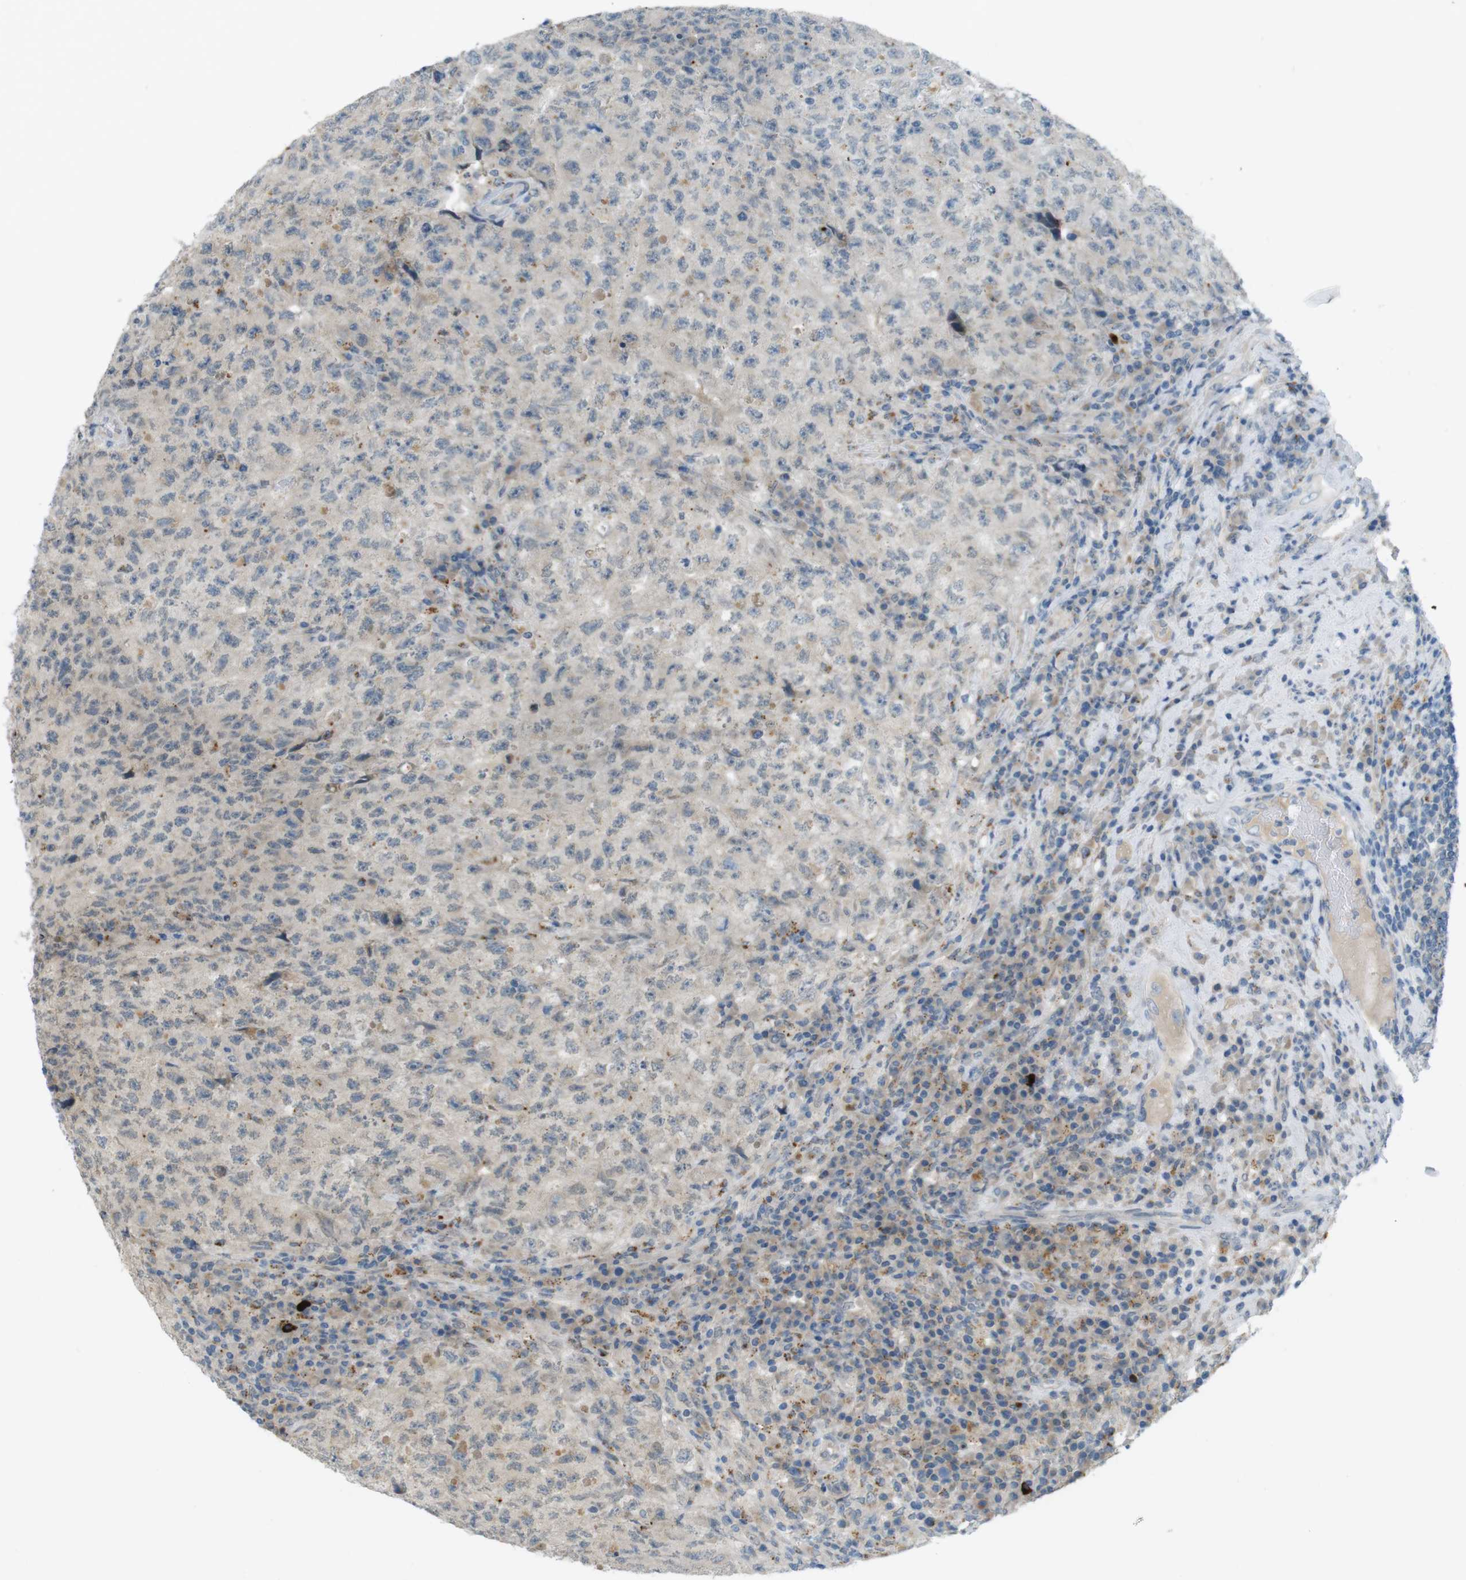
{"staining": {"intensity": "weak", "quantity": "25%-75%", "location": "cytoplasmic/membranous"}, "tissue": "testis cancer", "cell_type": "Tumor cells", "image_type": "cancer", "snomed": [{"axis": "morphology", "description": "Necrosis, NOS"}, {"axis": "morphology", "description": "Carcinoma, Embryonal, NOS"}, {"axis": "topography", "description": "Testis"}], "caption": "Weak cytoplasmic/membranous expression is appreciated in approximately 25%-75% of tumor cells in testis cancer. The protein is shown in brown color, while the nuclei are stained blue.", "gene": "UGT8", "patient": {"sex": "male", "age": 19}}